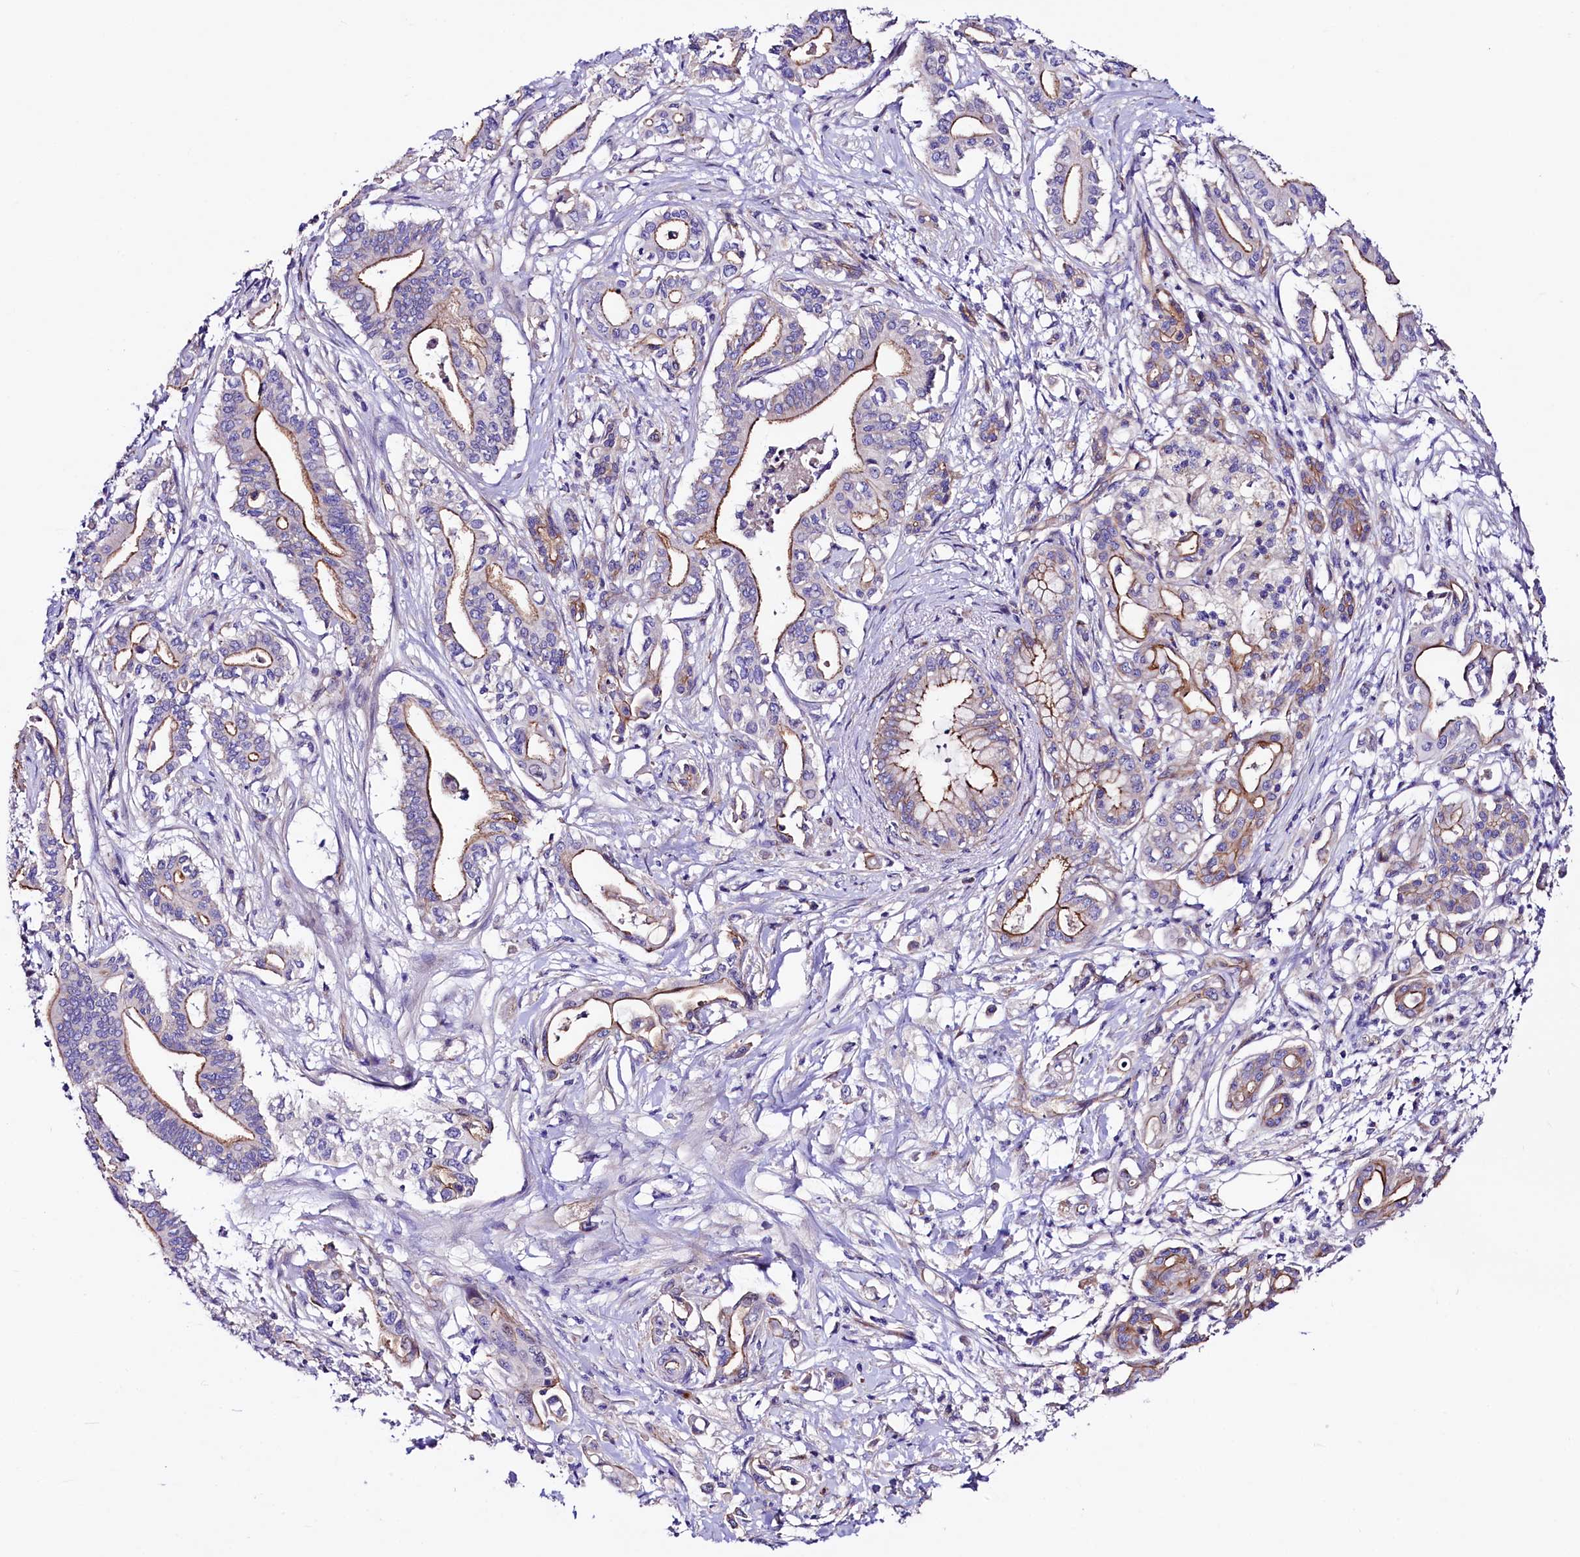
{"staining": {"intensity": "moderate", "quantity": ">75%", "location": "cytoplasmic/membranous"}, "tissue": "pancreatic cancer", "cell_type": "Tumor cells", "image_type": "cancer", "snomed": [{"axis": "morphology", "description": "Adenocarcinoma, NOS"}, {"axis": "topography", "description": "Pancreas"}], "caption": "Immunohistochemical staining of human pancreatic adenocarcinoma exhibits moderate cytoplasmic/membranous protein positivity in about >75% of tumor cells. The staining is performed using DAB brown chromogen to label protein expression. The nuclei are counter-stained blue using hematoxylin.", "gene": "SLF1", "patient": {"sex": "female", "age": 77}}